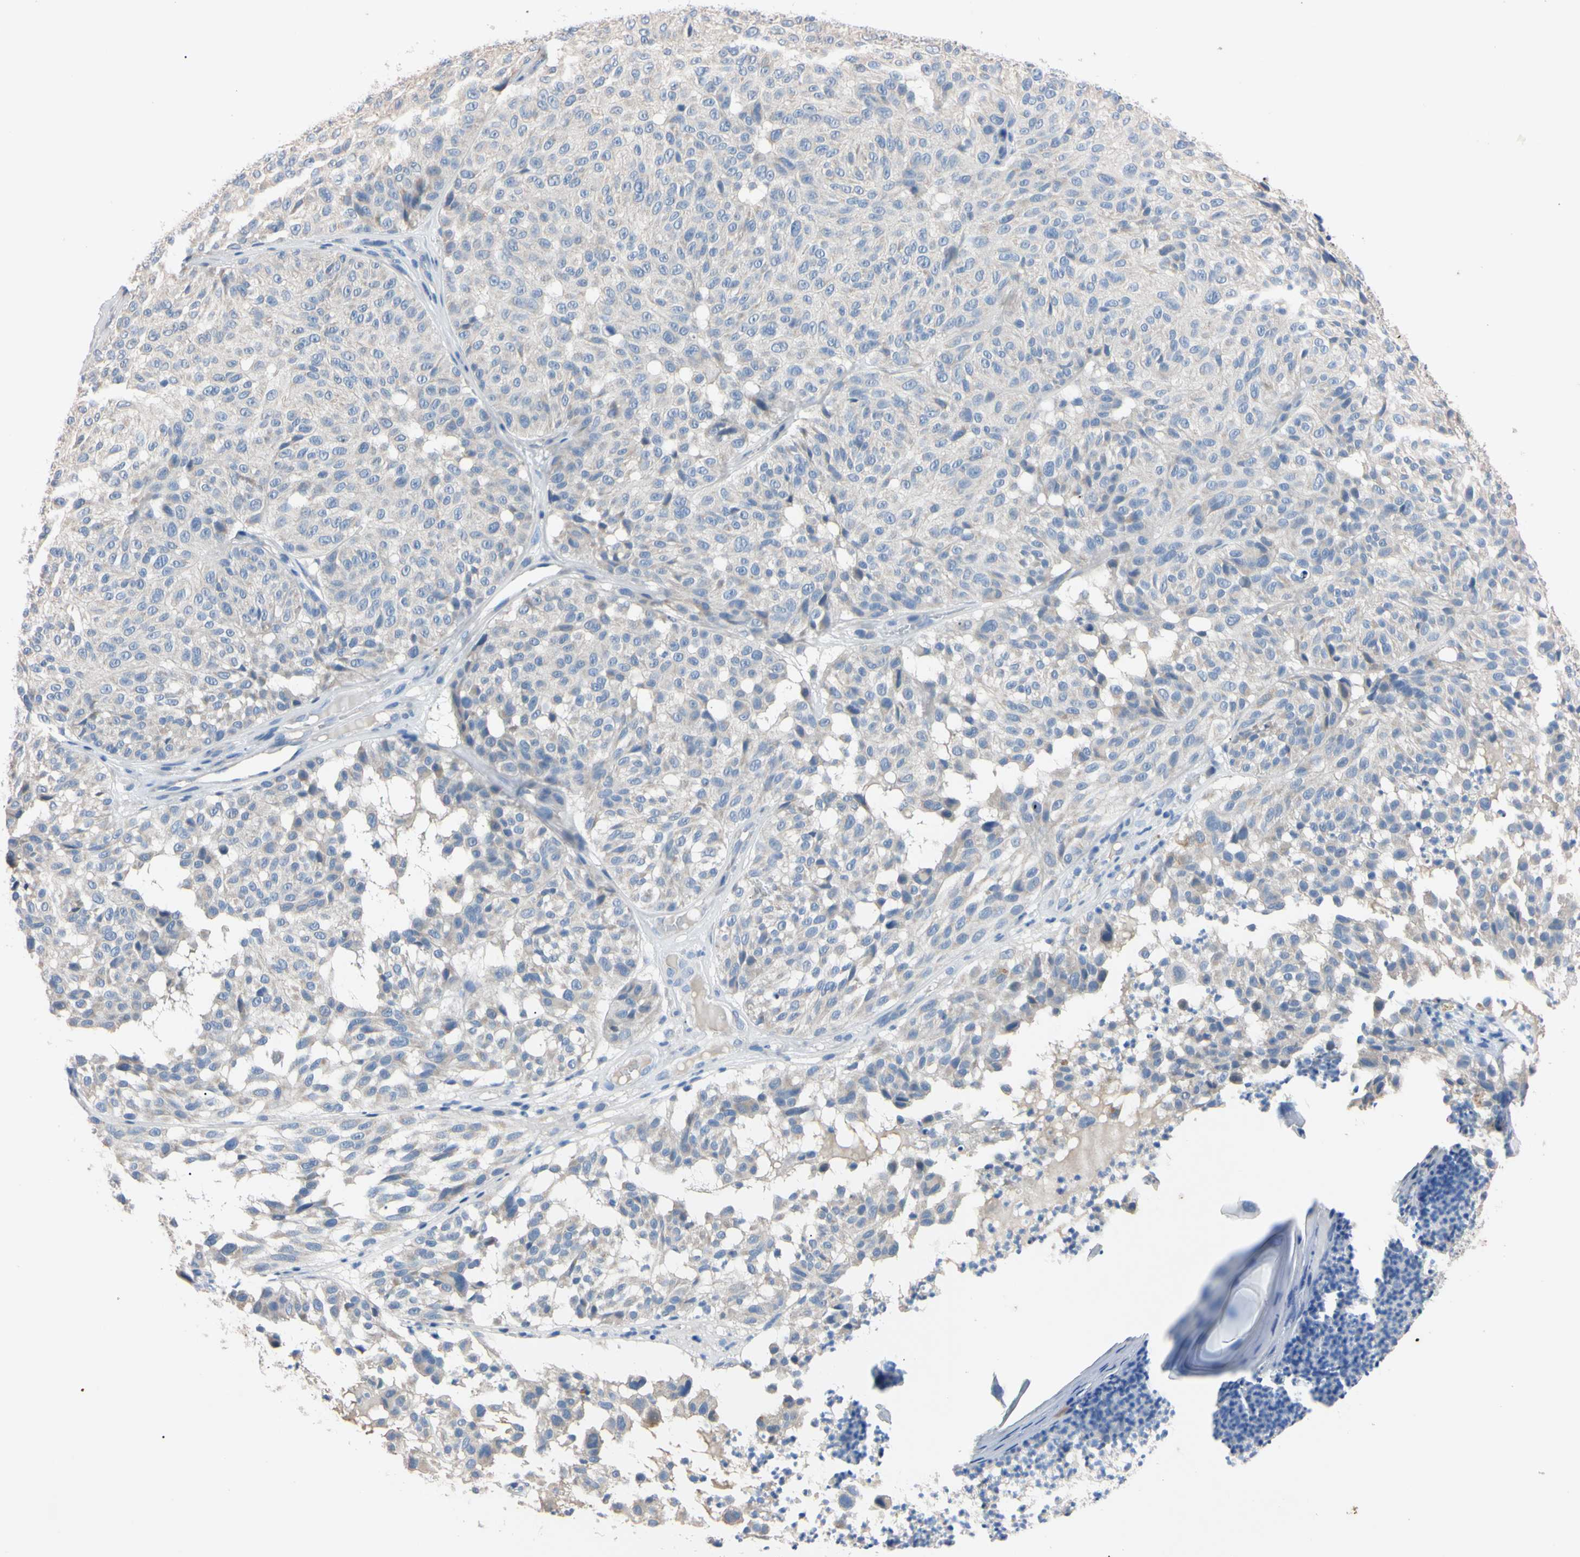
{"staining": {"intensity": "negative", "quantity": "none", "location": "none"}, "tissue": "melanoma", "cell_type": "Tumor cells", "image_type": "cancer", "snomed": [{"axis": "morphology", "description": "Malignant melanoma, NOS"}, {"axis": "topography", "description": "Skin"}], "caption": "This is an IHC image of melanoma. There is no positivity in tumor cells.", "gene": "PNKD", "patient": {"sex": "female", "age": 46}}